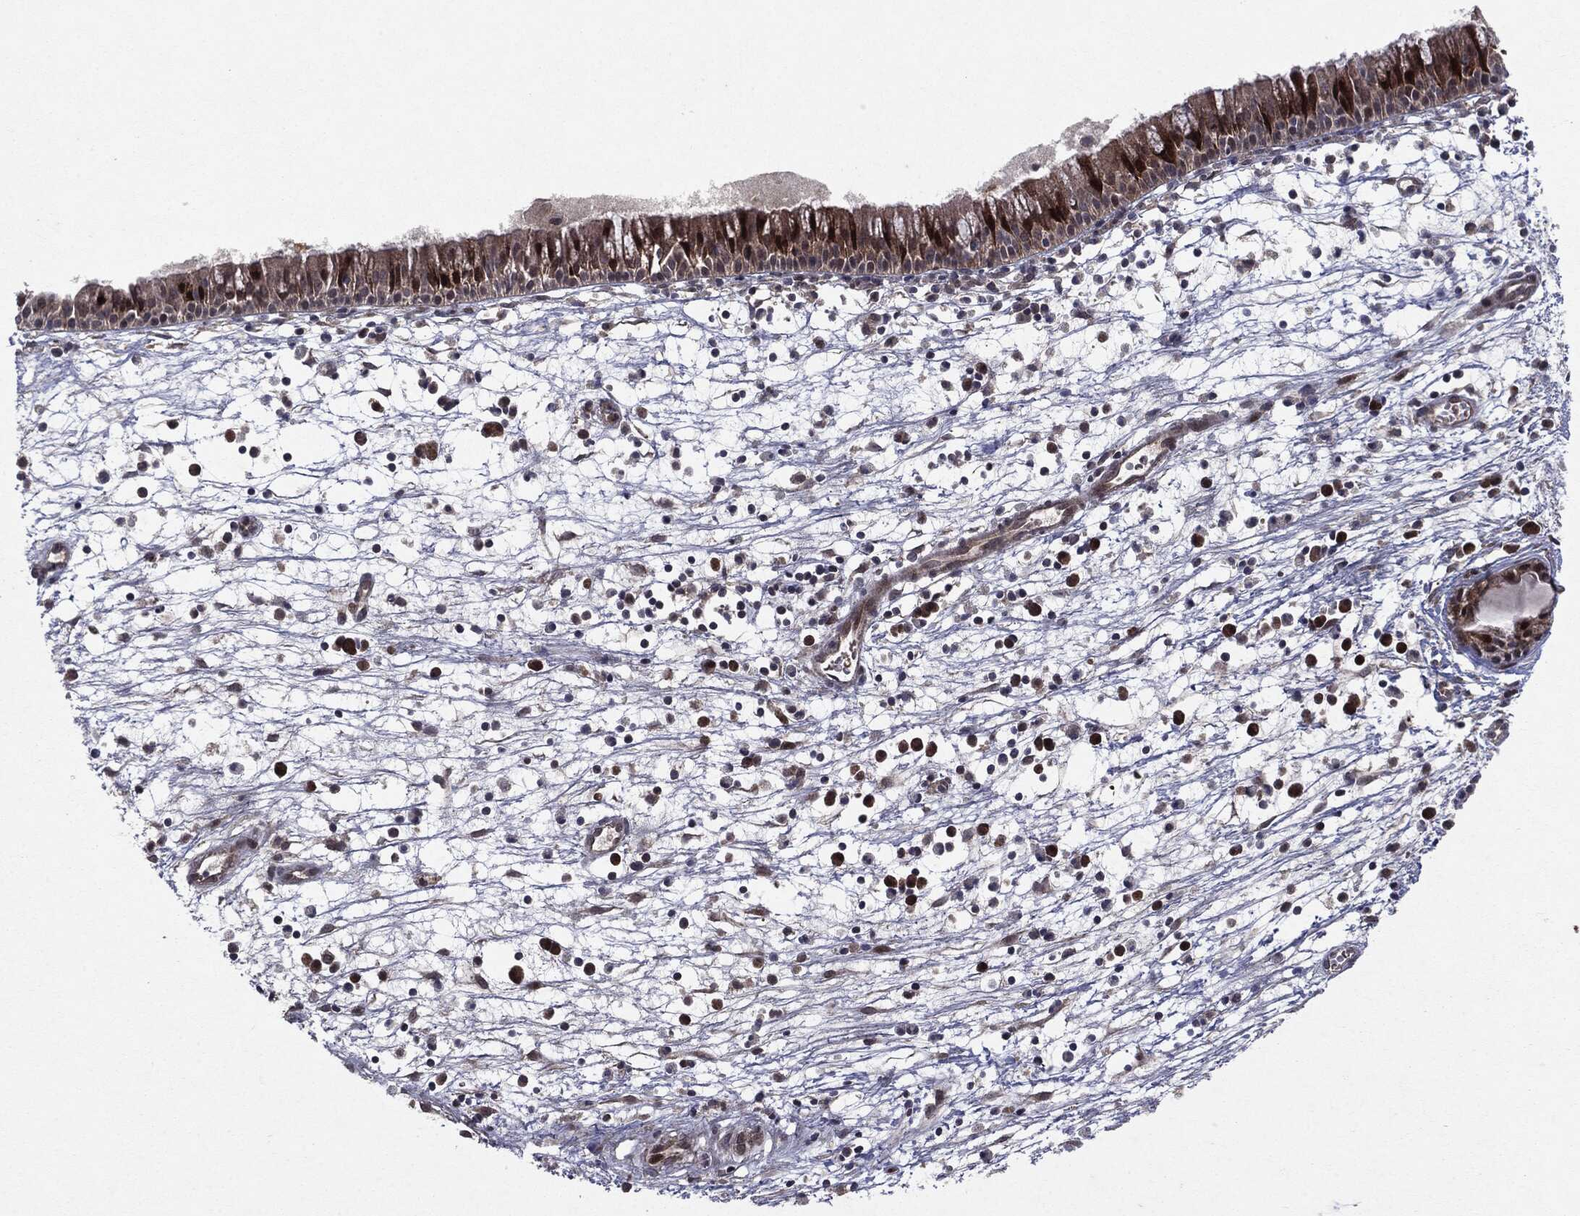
{"staining": {"intensity": "strong", "quantity": "<25%", "location": "cytoplasmic/membranous"}, "tissue": "nasopharynx", "cell_type": "Respiratory epithelial cells", "image_type": "normal", "snomed": [{"axis": "morphology", "description": "Normal tissue, NOS"}, {"axis": "topography", "description": "Nasopharynx"}], "caption": "Nasopharynx stained with immunohistochemistry (IHC) demonstrates strong cytoplasmic/membranous positivity in about <25% of respiratory epithelial cells. The protein is shown in brown color, while the nuclei are stained blue.", "gene": "OTUB1", "patient": {"sex": "male", "age": 58}}